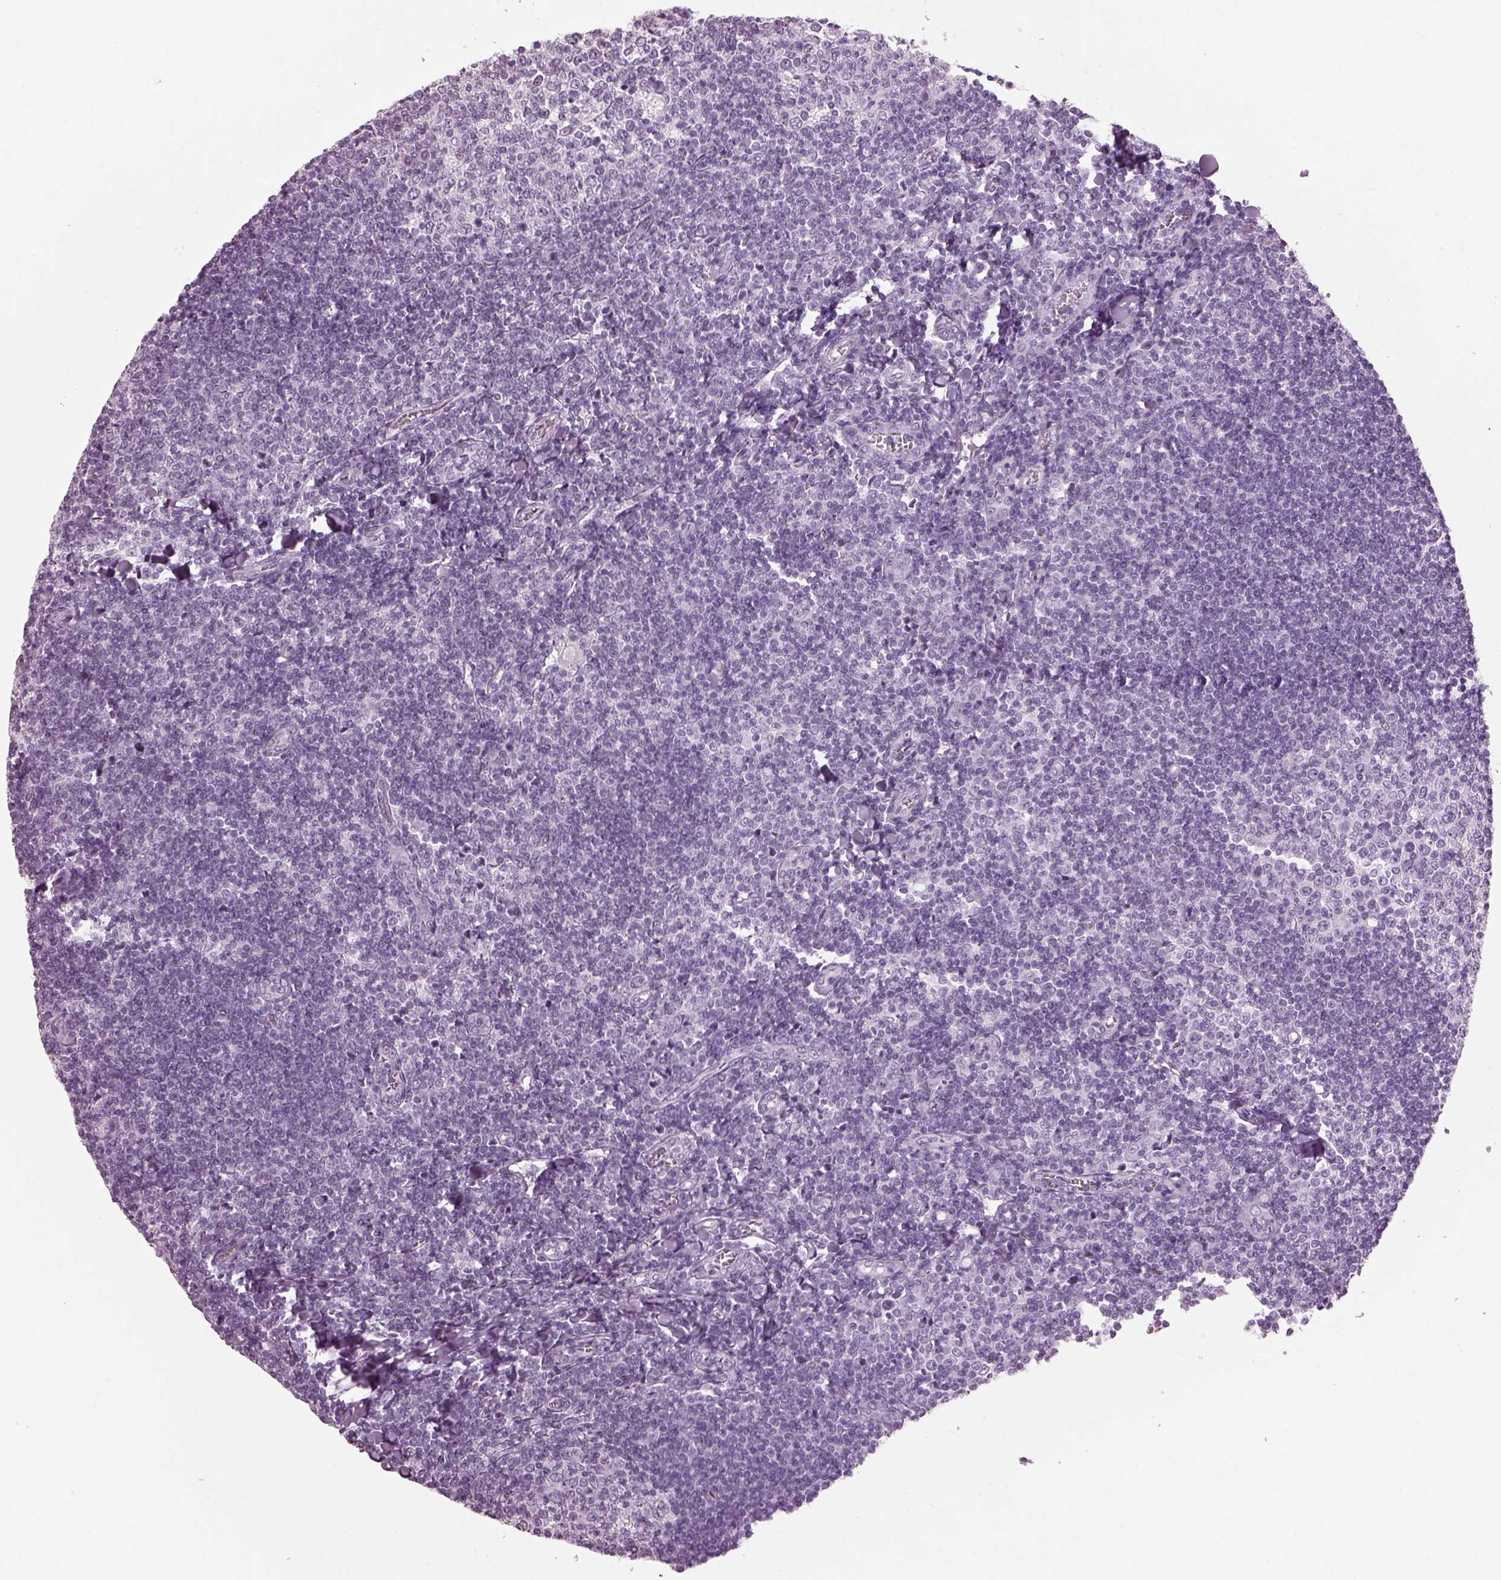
{"staining": {"intensity": "negative", "quantity": "none", "location": "none"}, "tissue": "tonsil", "cell_type": "Germinal center cells", "image_type": "normal", "snomed": [{"axis": "morphology", "description": "Normal tissue, NOS"}, {"axis": "topography", "description": "Tonsil"}], "caption": "Immunohistochemical staining of unremarkable human tonsil displays no significant expression in germinal center cells.", "gene": "KRTAP3", "patient": {"sex": "female", "age": 12}}